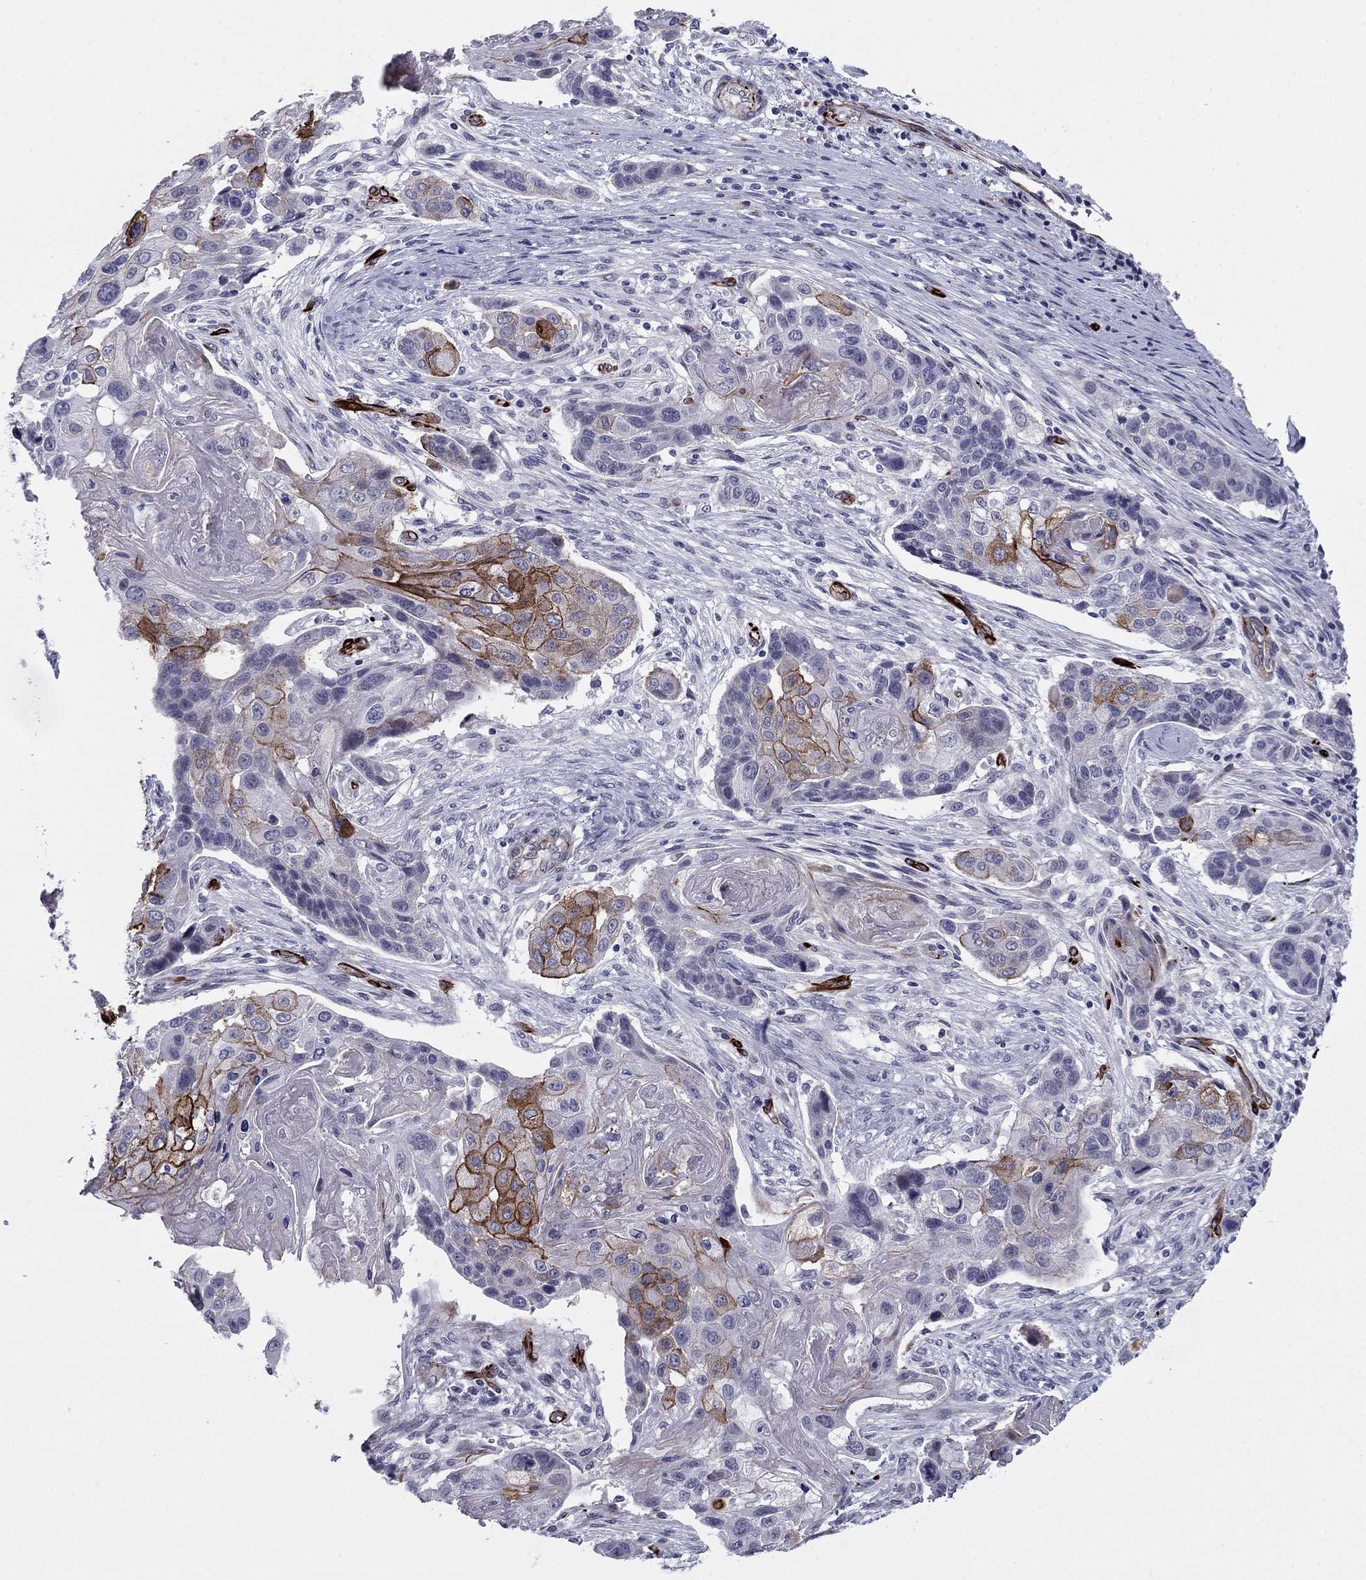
{"staining": {"intensity": "strong", "quantity": "<25%", "location": "cytoplasmic/membranous"}, "tissue": "lung cancer", "cell_type": "Tumor cells", "image_type": "cancer", "snomed": [{"axis": "morphology", "description": "Normal tissue, NOS"}, {"axis": "morphology", "description": "Squamous cell carcinoma, NOS"}, {"axis": "topography", "description": "Bronchus"}, {"axis": "topography", "description": "Lung"}], "caption": "Lung squamous cell carcinoma tissue shows strong cytoplasmic/membranous expression in approximately <25% of tumor cells, visualized by immunohistochemistry.", "gene": "ANKS4B", "patient": {"sex": "male", "age": 69}}